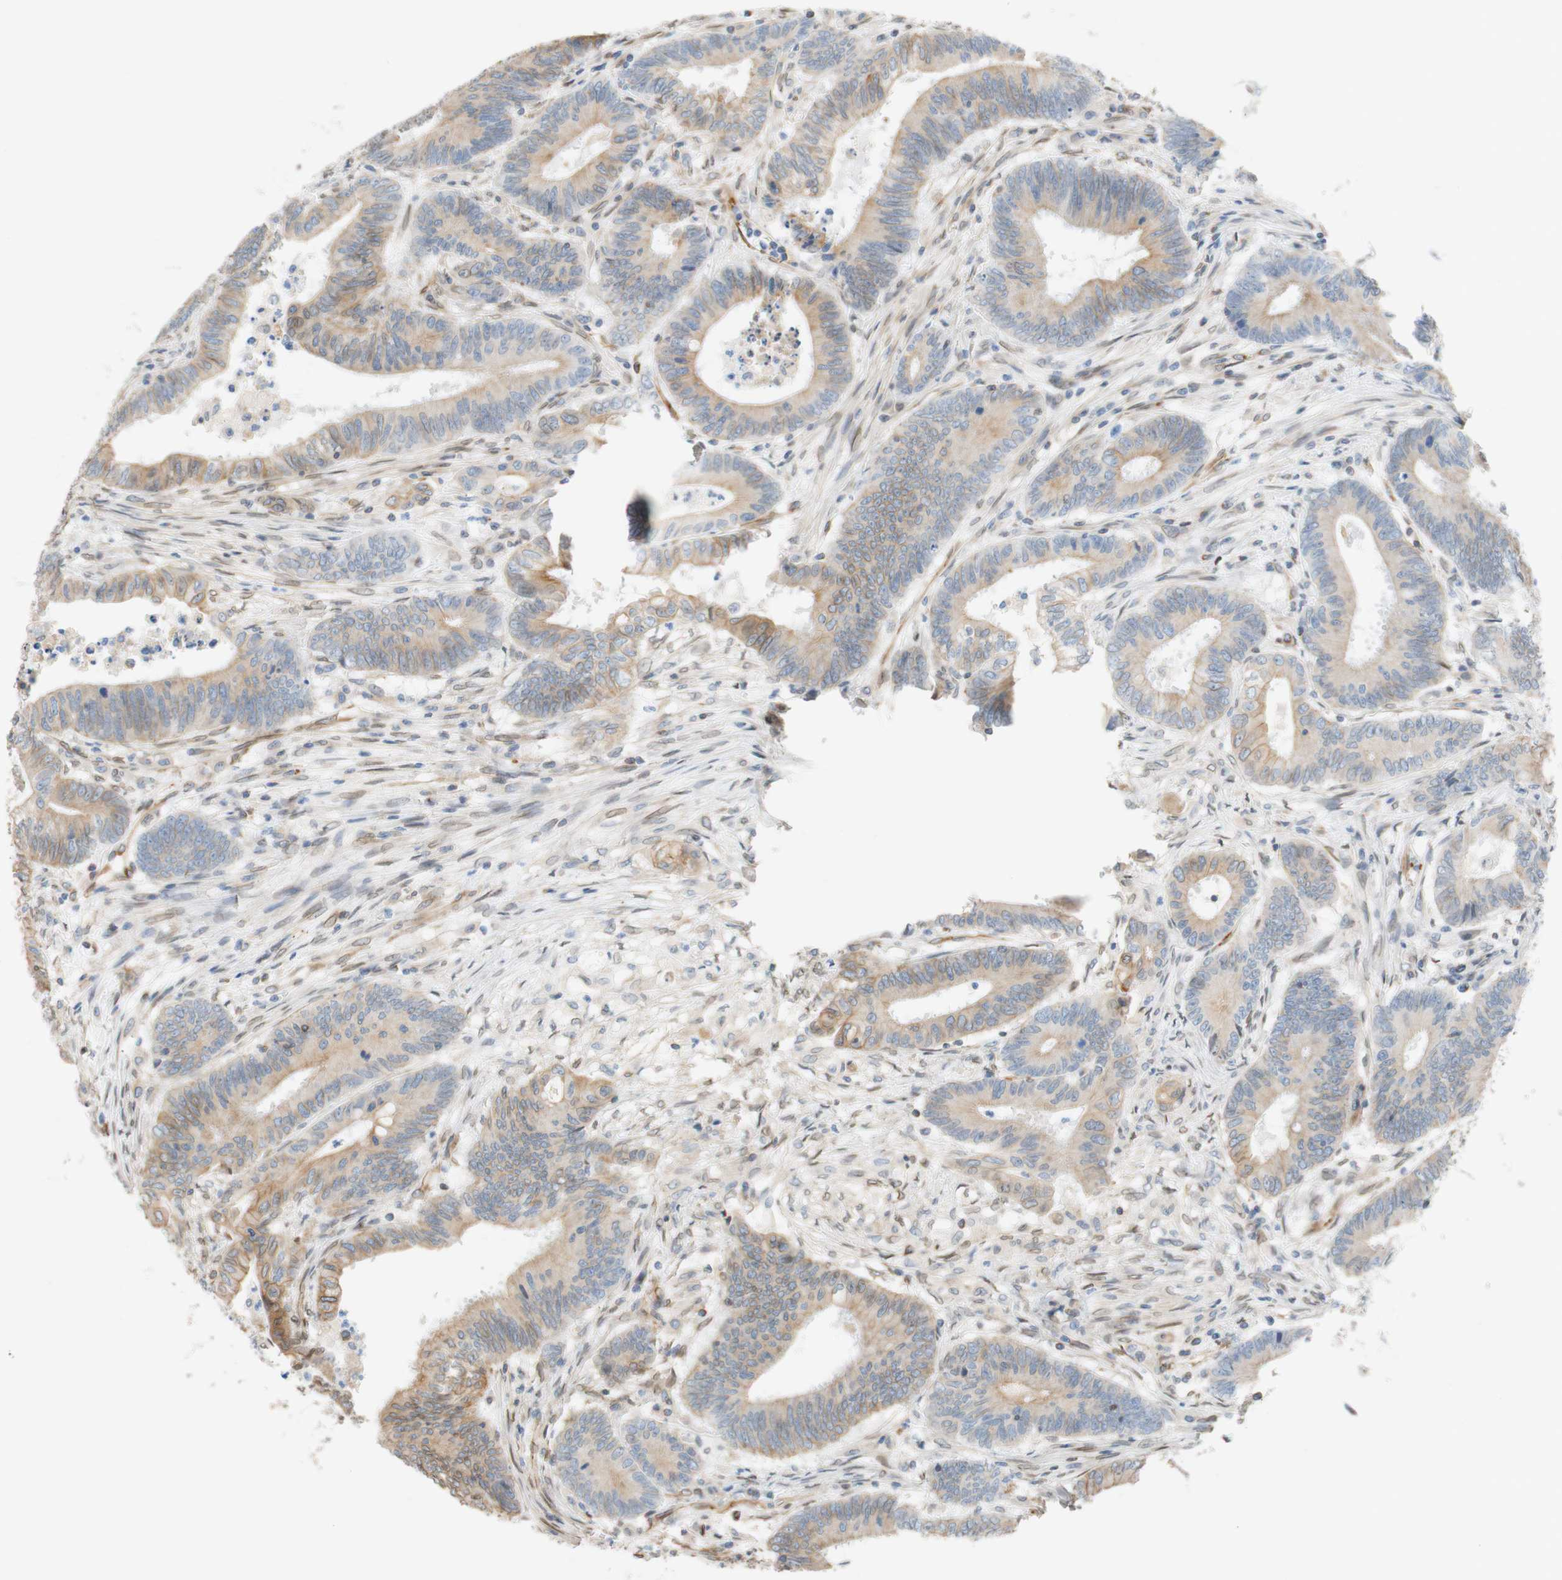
{"staining": {"intensity": "weak", "quantity": "25%-75%", "location": "cytoplasmic/membranous"}, "tissue": "colorectal cancer", "cell_type": "Tumor cells", "image_type": "cancer", "snomed": [{"axis": "morphology", "description": "Adenocarcinoma, NOS"}, {"axis": "topography", "description": "Colon"}], "caption": "This is an image of immunohistochemistry (IHC) staining of colorectal cancer, which shows weak expression in the cytoplasmic/membranous of tumor cells.", "gene": "ENDOD1", "patient": {"sex": "male", "age": 45}}